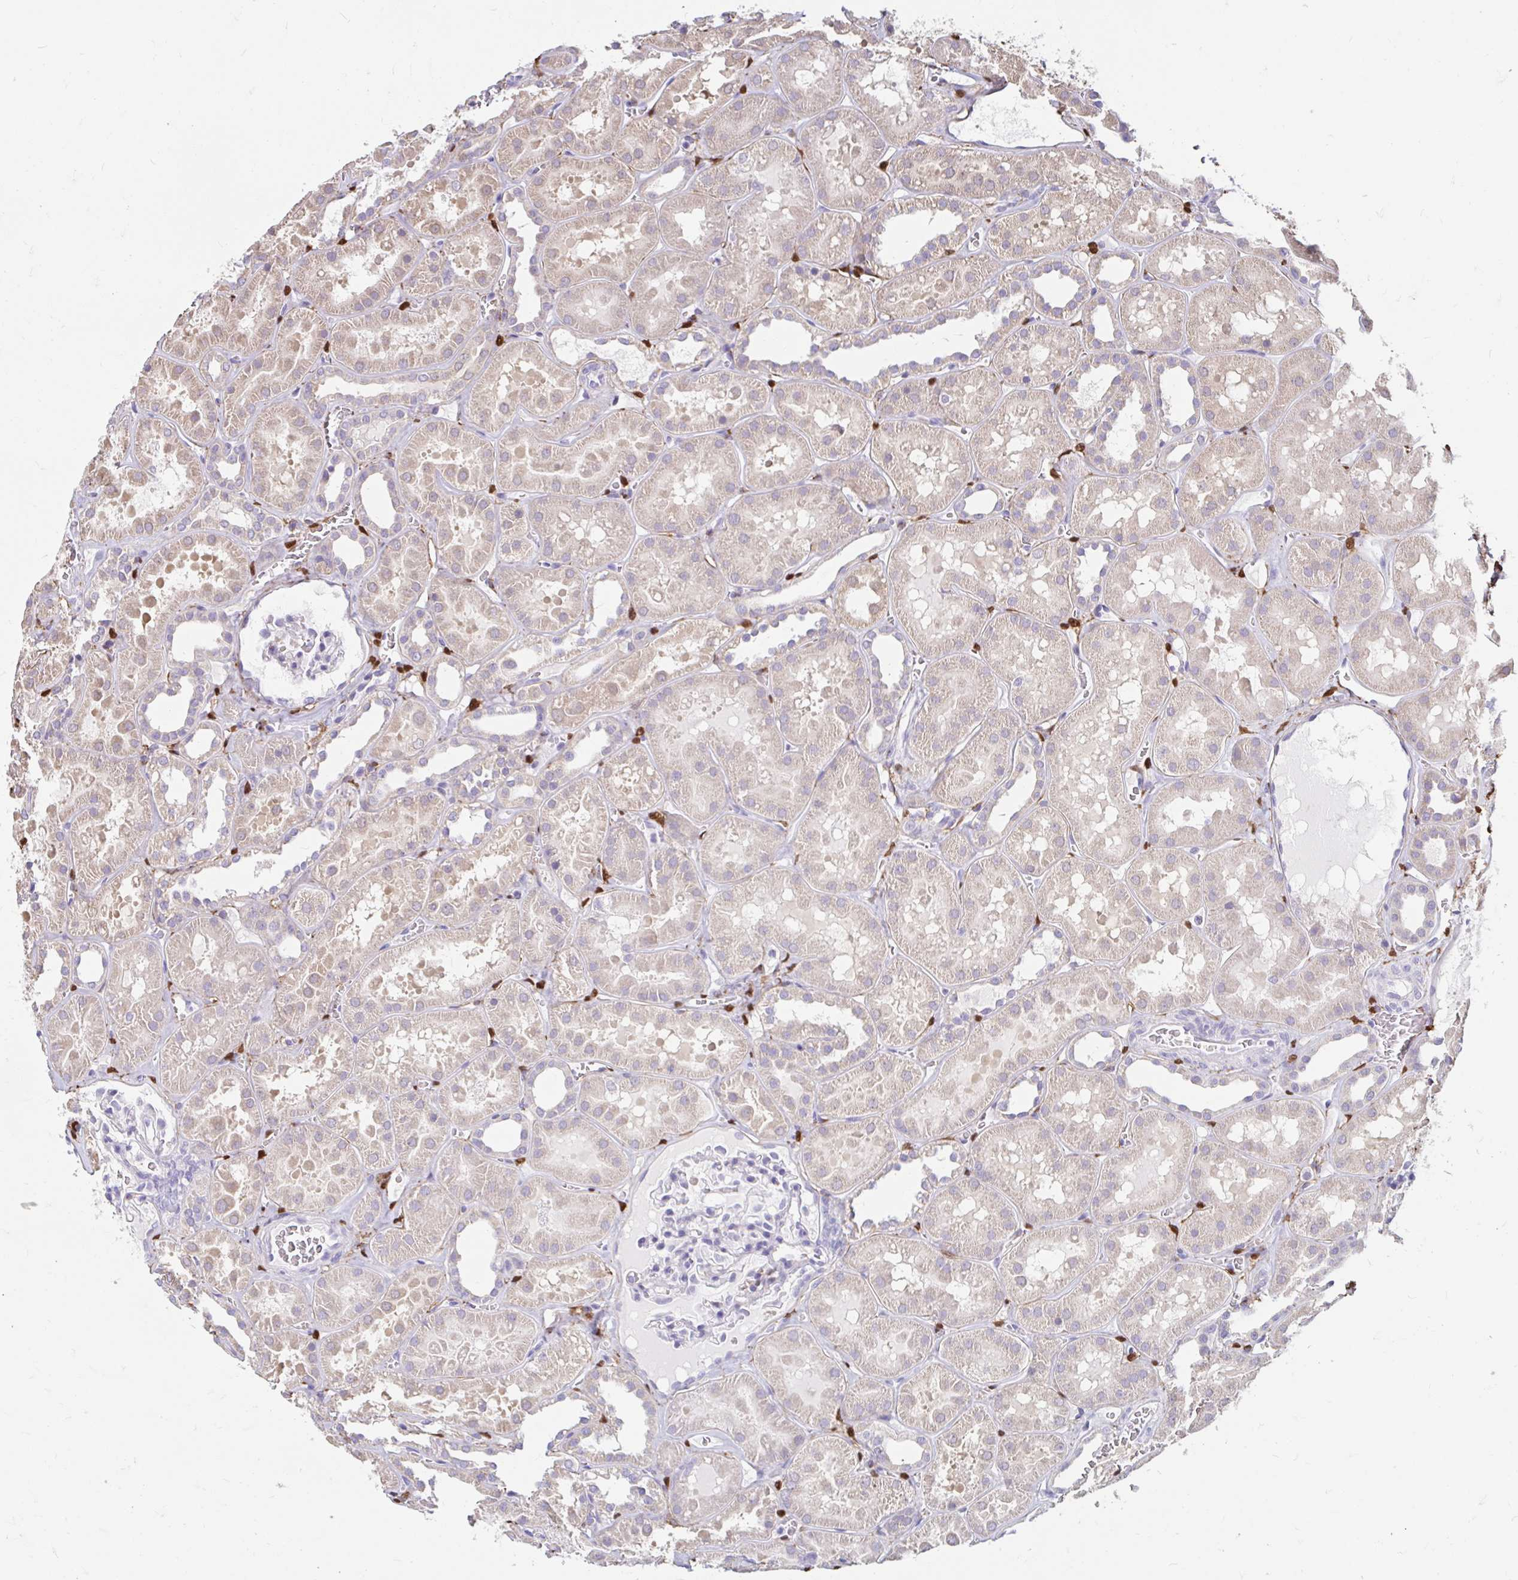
{"staining": {"intensity": "negative", "quantity": "none", "location": "none"}, "tissue": "kidney", "cell_type": "Cells in glomeruli", "image_type": "normal", "snomed": [{"axis": "morphology", "description": "Normal tissue, NOS"}, {"axis": "topography", "description": "Kidney"}], "caption": "Kidney was stained to show a protein in brown. There is no significant staining in cells in glomeruli. (DAB immunohistochemistry with hematoxylin counter stain).", "gene": "ADH1A", "patient": {"sex": "female", "age": 41}}